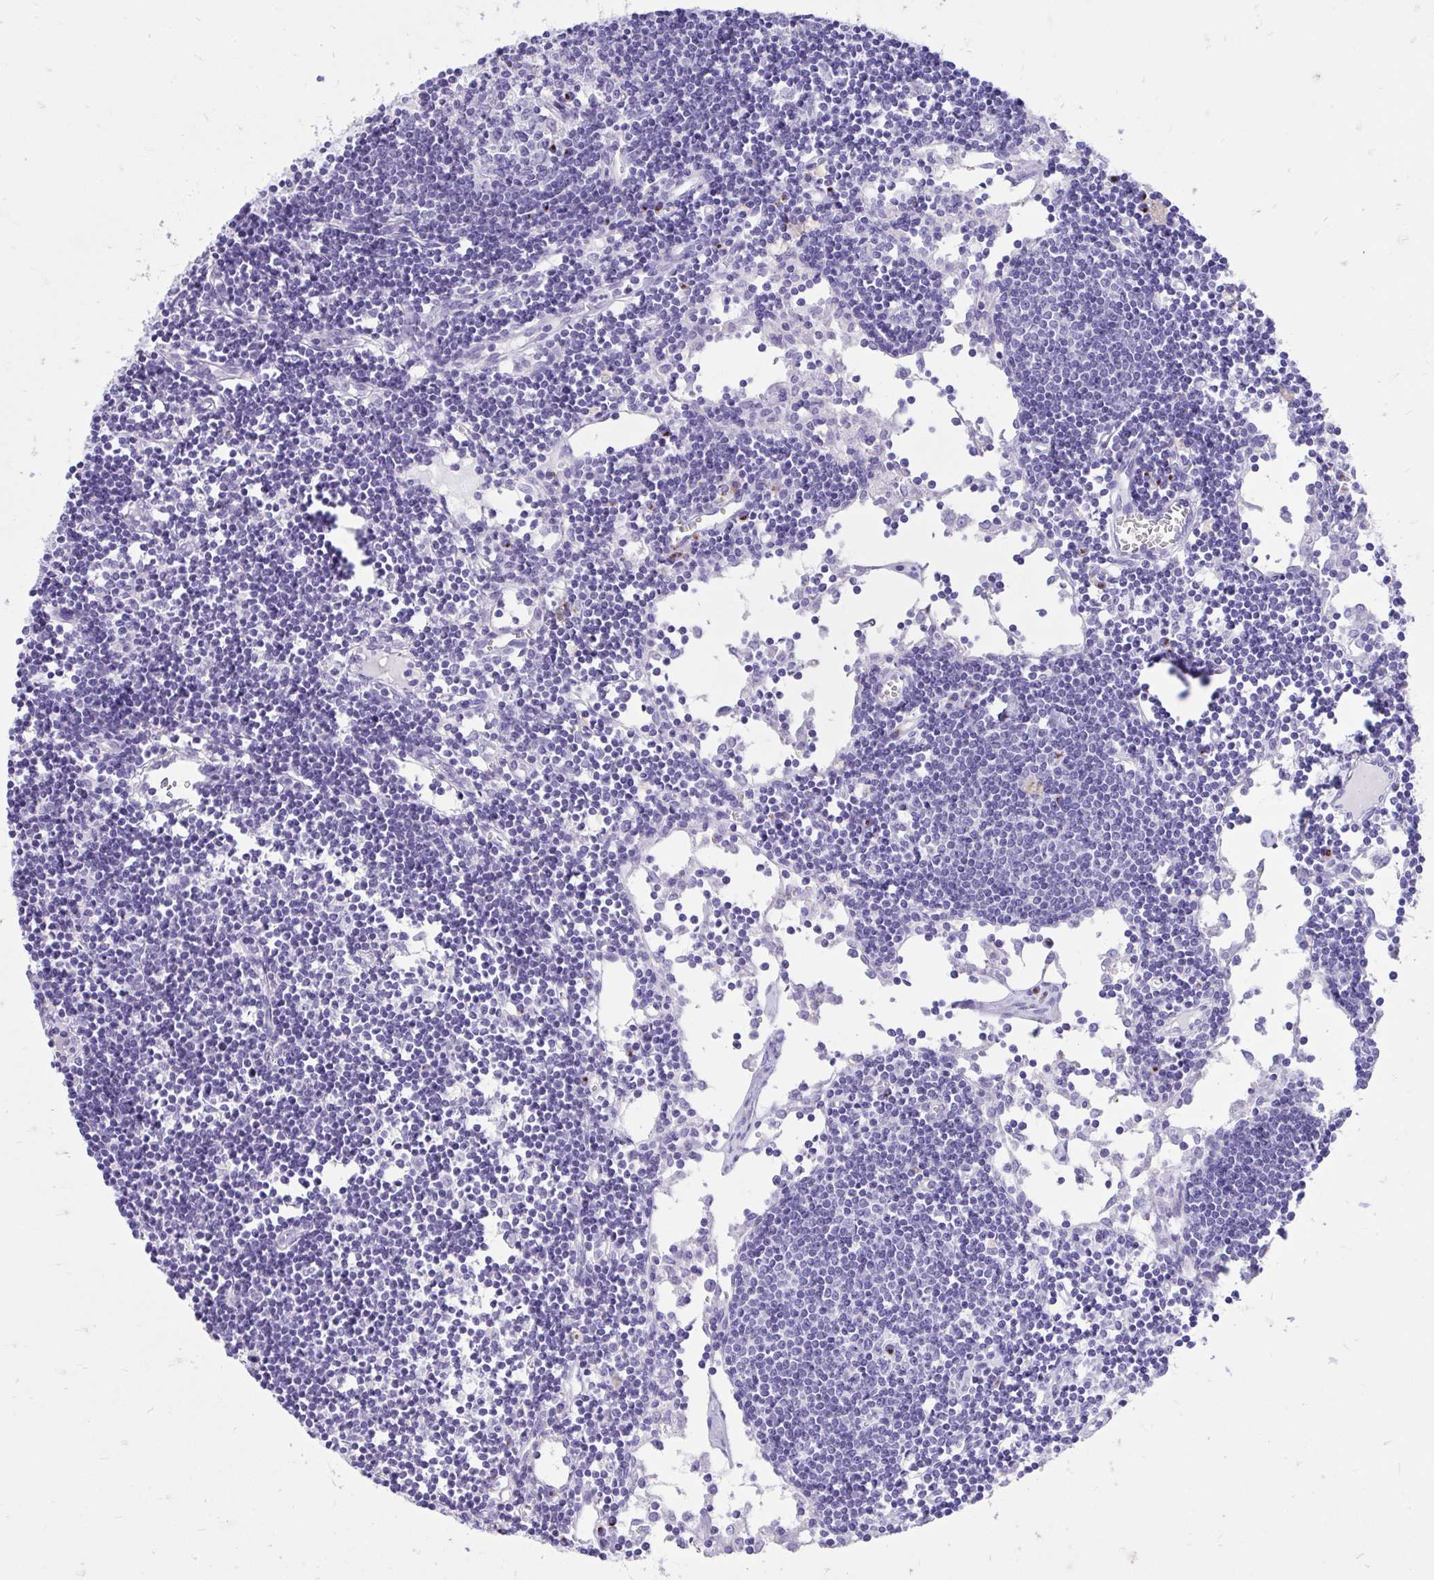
{"staining": {"intensity": "negative", "quantity": "none", "location": "none"}, "tissue": "lymph node", "cell_type": "Germinal center cells", "image_type": "normal", "snomed": [{"axis": "morphology", "description": "Normal tissue, NOS"}, {"axis": "topography", "description": "Lymph node"}], "caption": "DAB (3,3'-diaminobenzidine) immunohistochemical staining of normal lymph node demonstrates no significant expression in germinal center cells. (DAB immunohistochemistry visualized using brightfield microscopy, high magnification).", "gene": "ANKDD1B", "patient": {"sex": "female", "age": 65}}